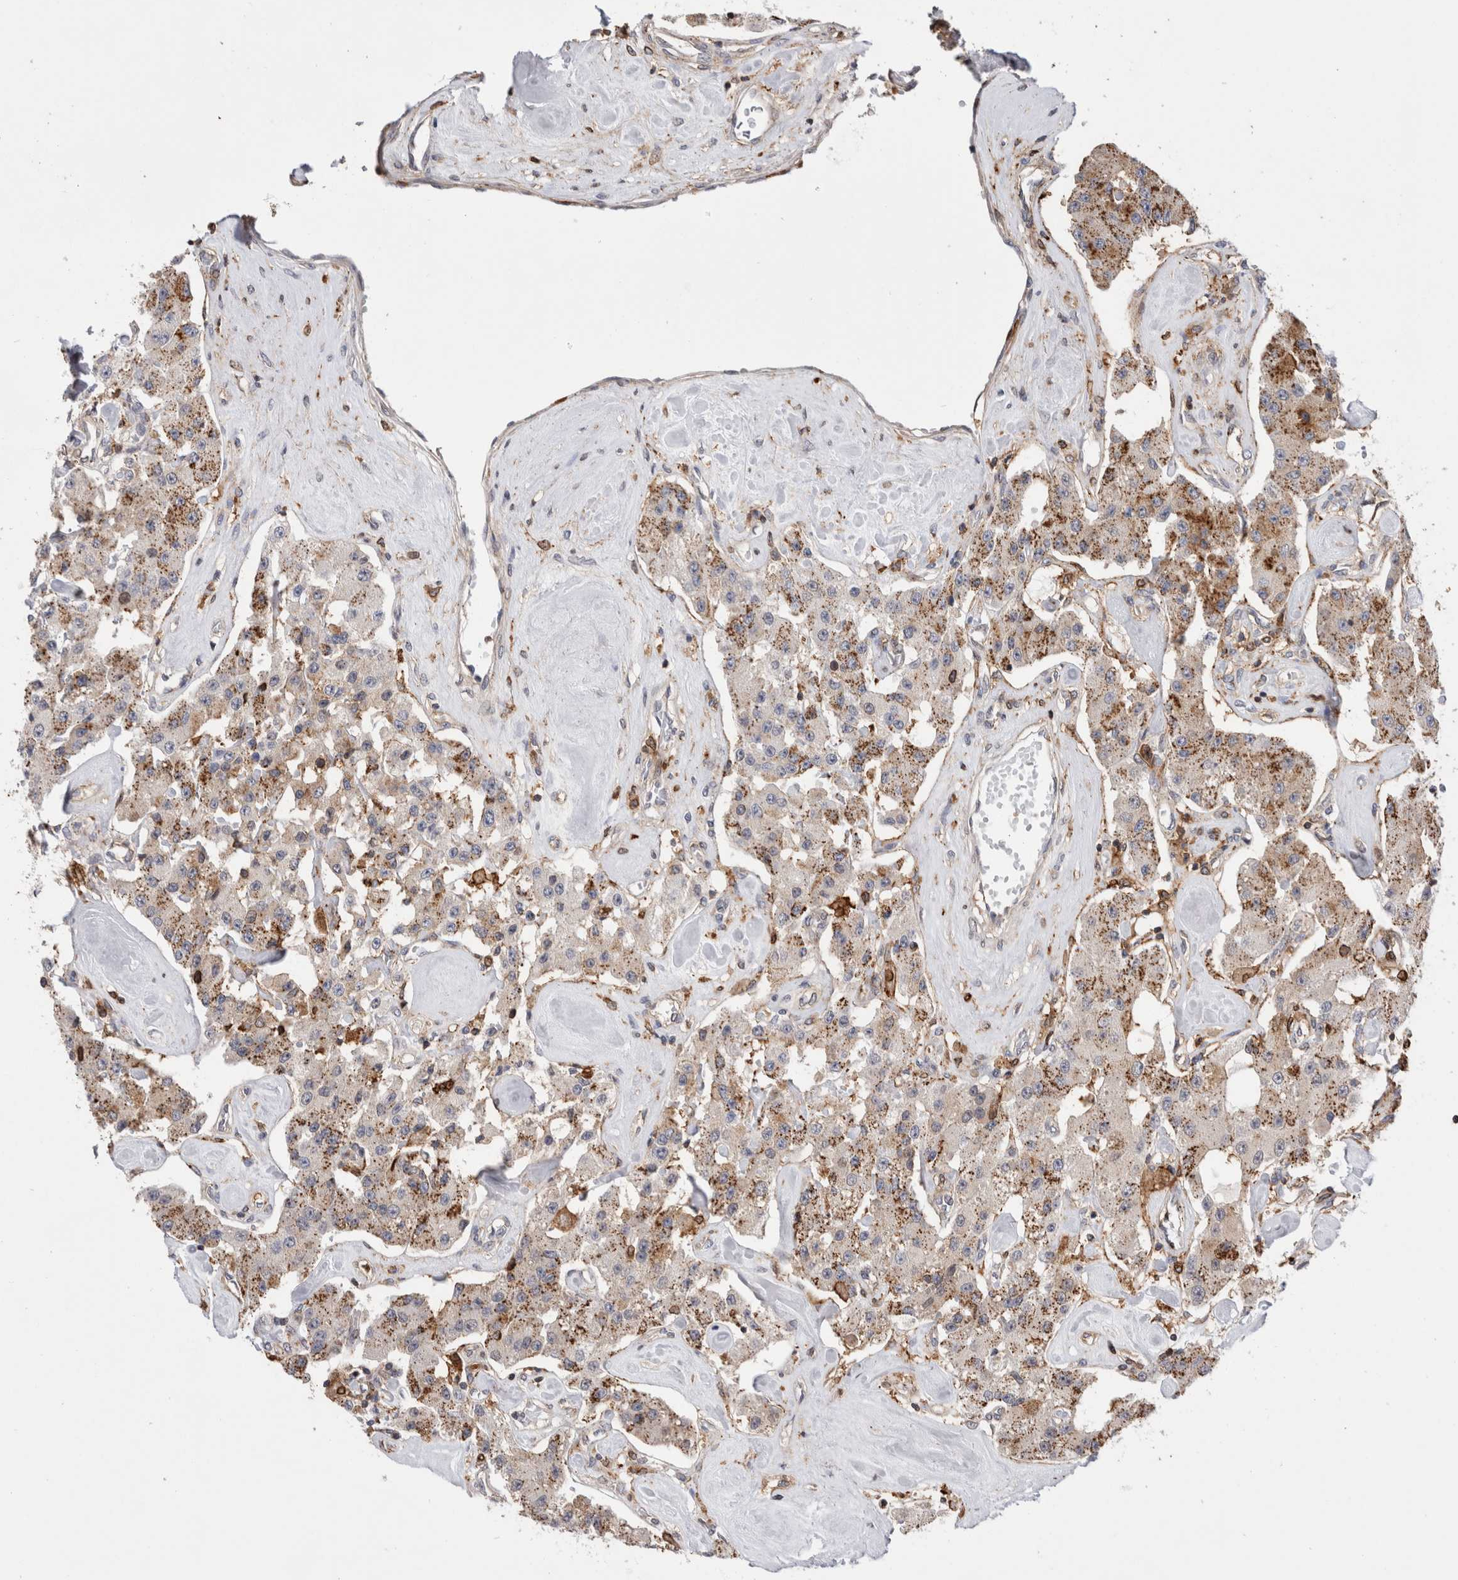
{"staining": {"intensity": "moderate", "quantity": ">75%", "location": "cytoplasmic/membranous"}, "tissue": "carcinoid", "cell_type": "Tumor cells", "image_type": "cancer", "snomed": [{"axis": "morphology", "description": "Carcinoid, malignant, NOS"}, {"axis": "topography", "description": "Pancreas"}], "caption": "Human malignant carcinoid stained with a protein marker displays moderate staining in tumor cells.", "gene": "CCDC88B", "patient": {"sex": "male", "age": 41}}